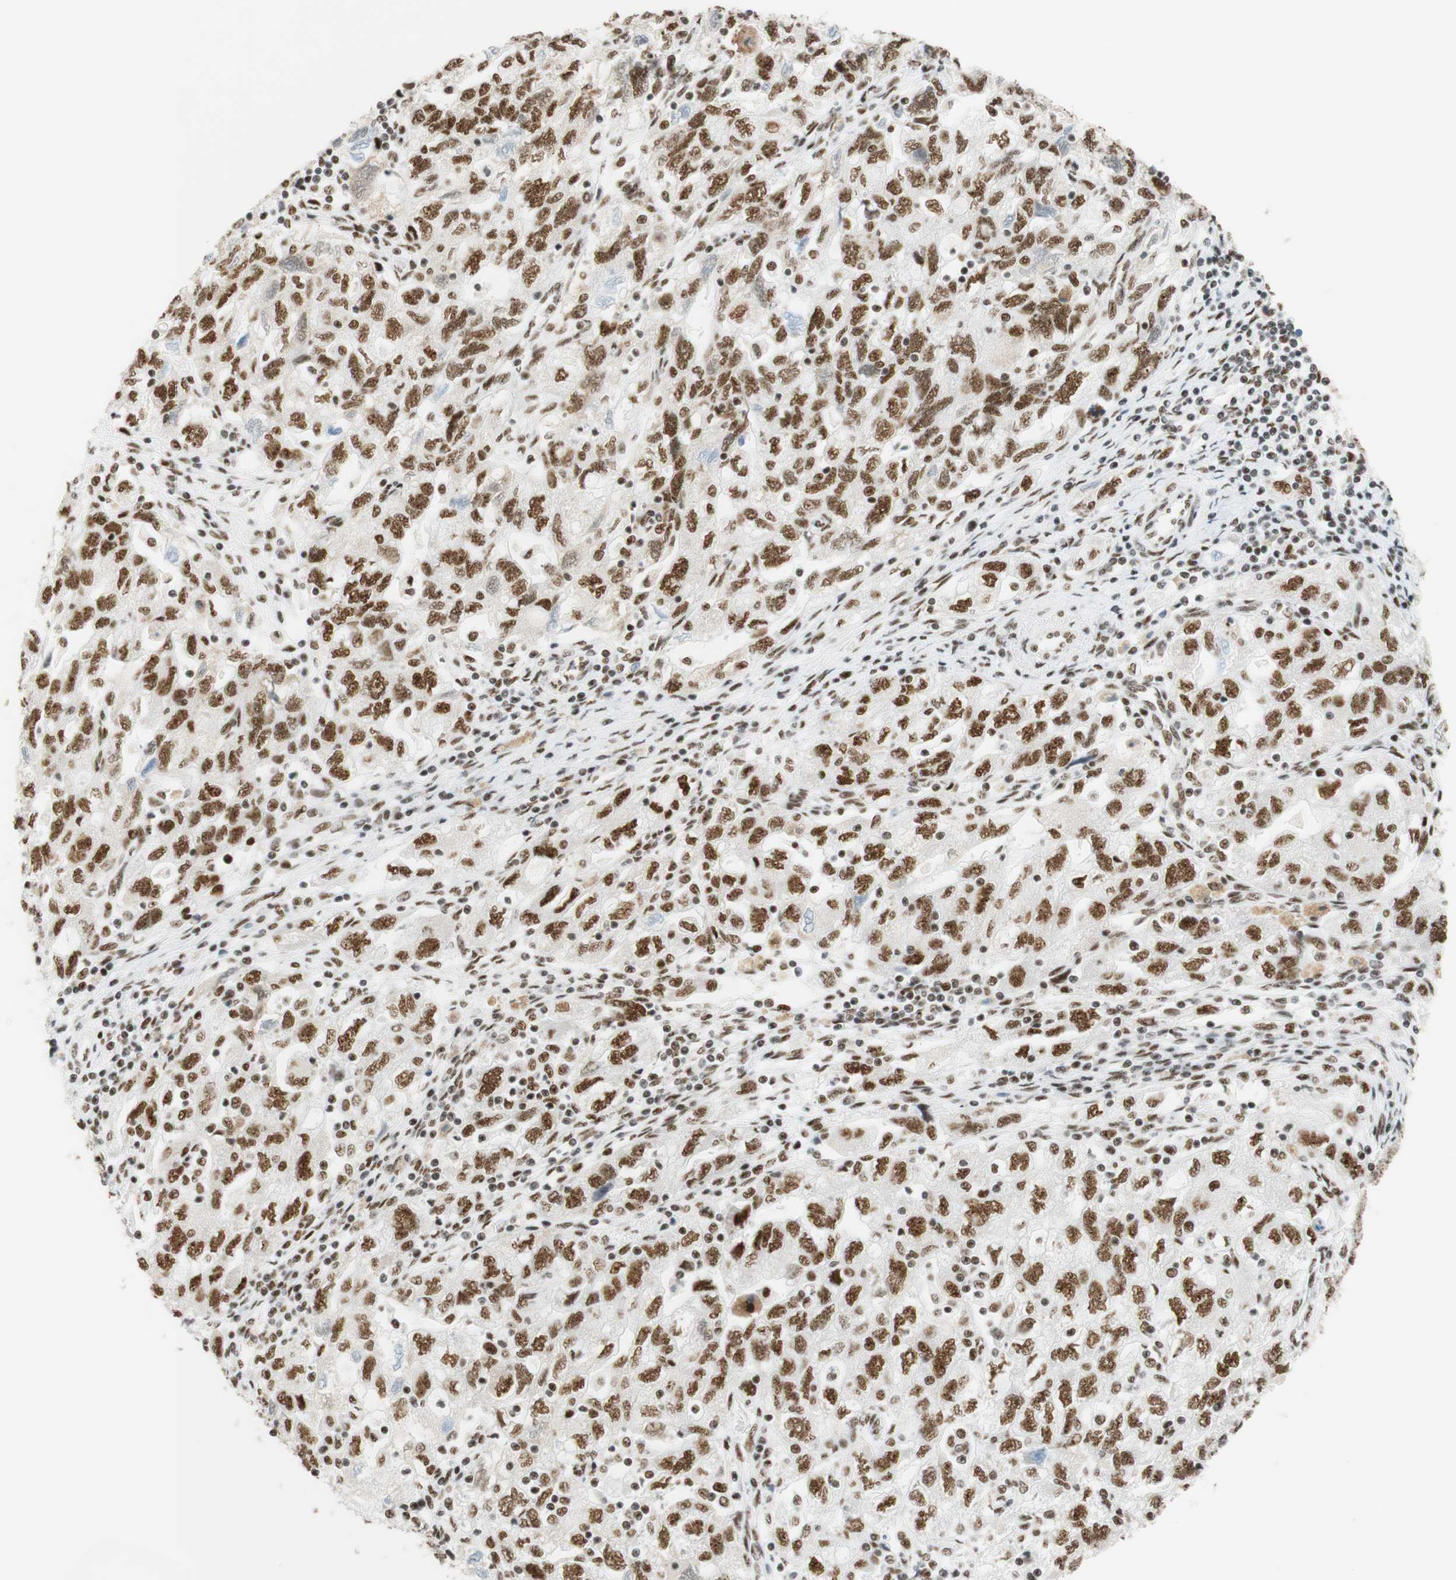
{"staining": {"intensity": "strong", "quantity": ">75%", "location": "nuclear"}, "tissue": "ovarian cancer", "cell_type": "Tumor cells", "image_type": "cancer", "snomed": [{"axis": "morphology", "description": "Carcinoma, NOS"}, {"axis": "morphology", "description": "Cystadenocarcinoma, serous, NOS"}, {"axis": "topography", "description": "Ovary"}], "caption": "A photomicrograph showing strong nuclear staining in approximately >75% of tumor cells in ovarian cancer (serous cystadenocarcinoma), as visualized by brown immunohistochemical staining.", "gene": "RNF20", "patient": {"sex": "female", "age": 69}}